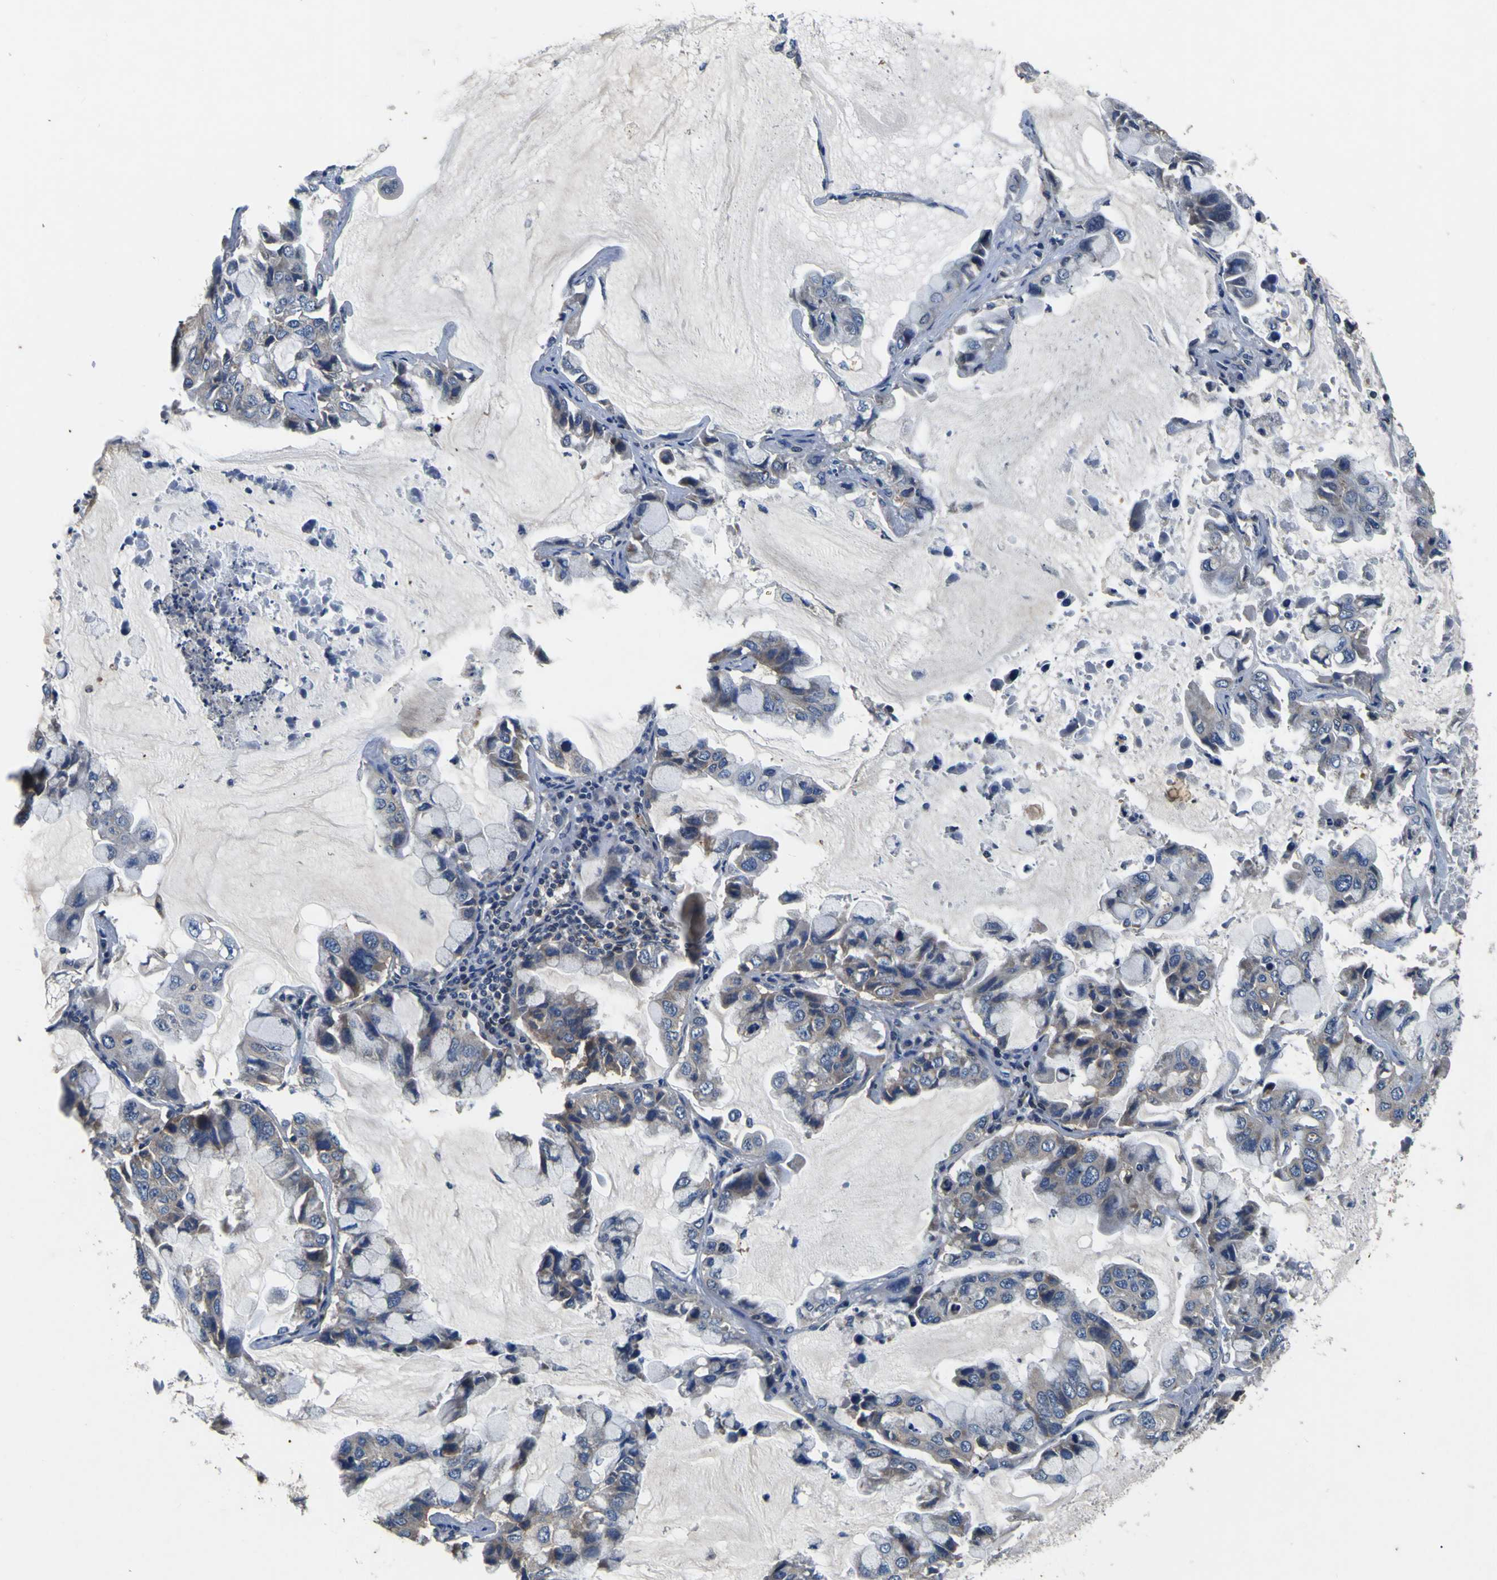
{"staining": {"intensity": "weak", "quantity": "<25%", "location": "cytoplasmic/membranous"}, "tissue": "lung cancer", "cell_type": "Tumor cells", "image_type": "cancer", "snomed": [{"axis": "morphology", "description": "Adenocarcinoma, NOS"}, {"axis": "topography", "description": "Lung"}], "caption": "High power microscopy image of an IHC image of lung adenocarcinoma, revealing no significant expression in tumor cells.", "gene": "EPHB4", "patient": {"sex": "male", "age": 64}}